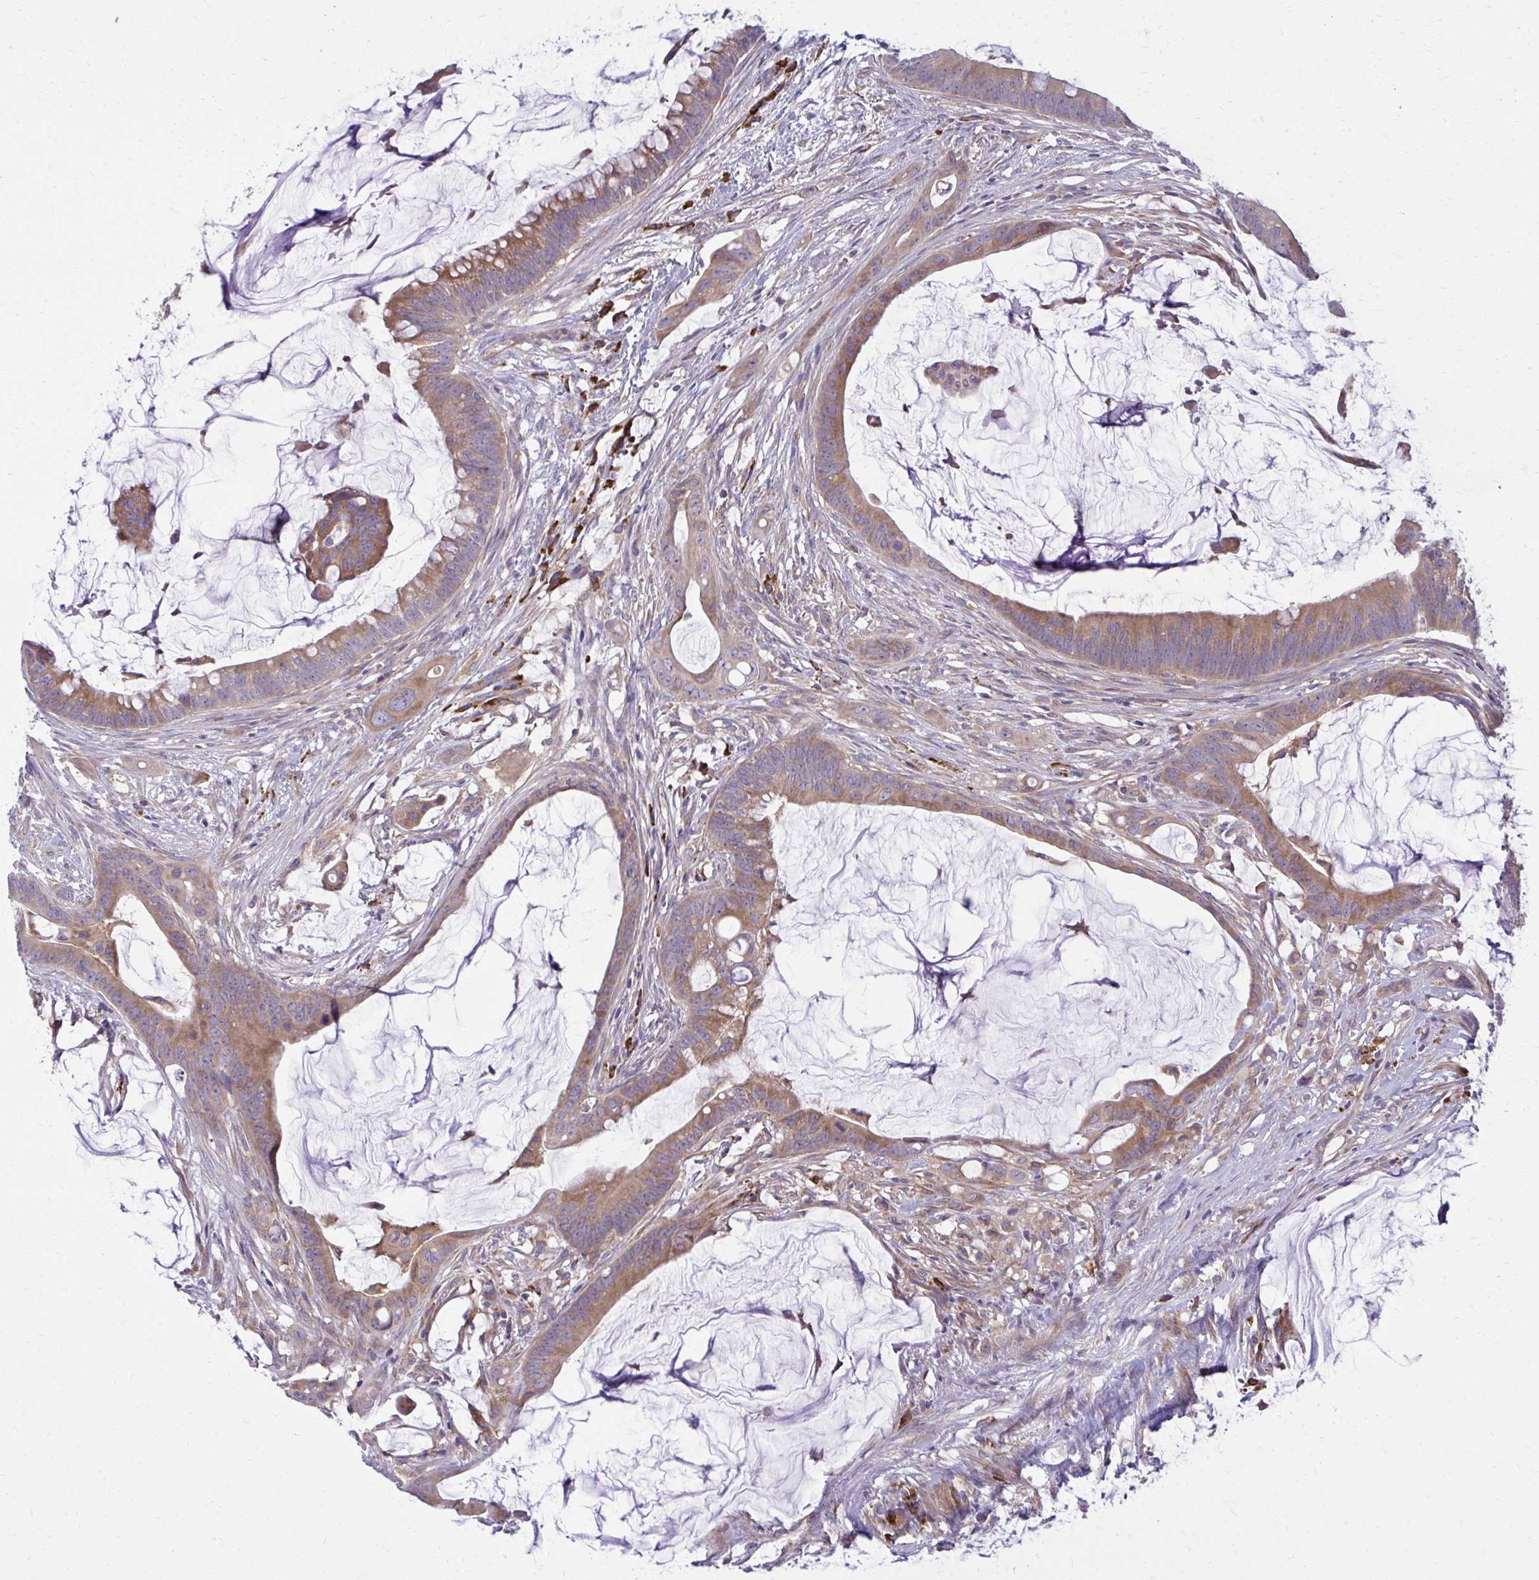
{"staining": {"intensity": "moderate", "quantity": ">75%", "location": "cytoplasmic/membranous"}, "tissue": "colorectal cancer", "cell_type": "Tumor cells", "image_type": "cancer", "snomed": [{"axis": "morphology", "description": "Adenocarcinoma, NOS"}, {"axis": "topography", "description": "Colon"}], "caption": "Human colorectal cancer (adenocarcinoma) stained with a protein marker exhibits moderate staining in tumor cells.", "gene": "CEMP1", "patient": {"sex": "male", "age": 62}}